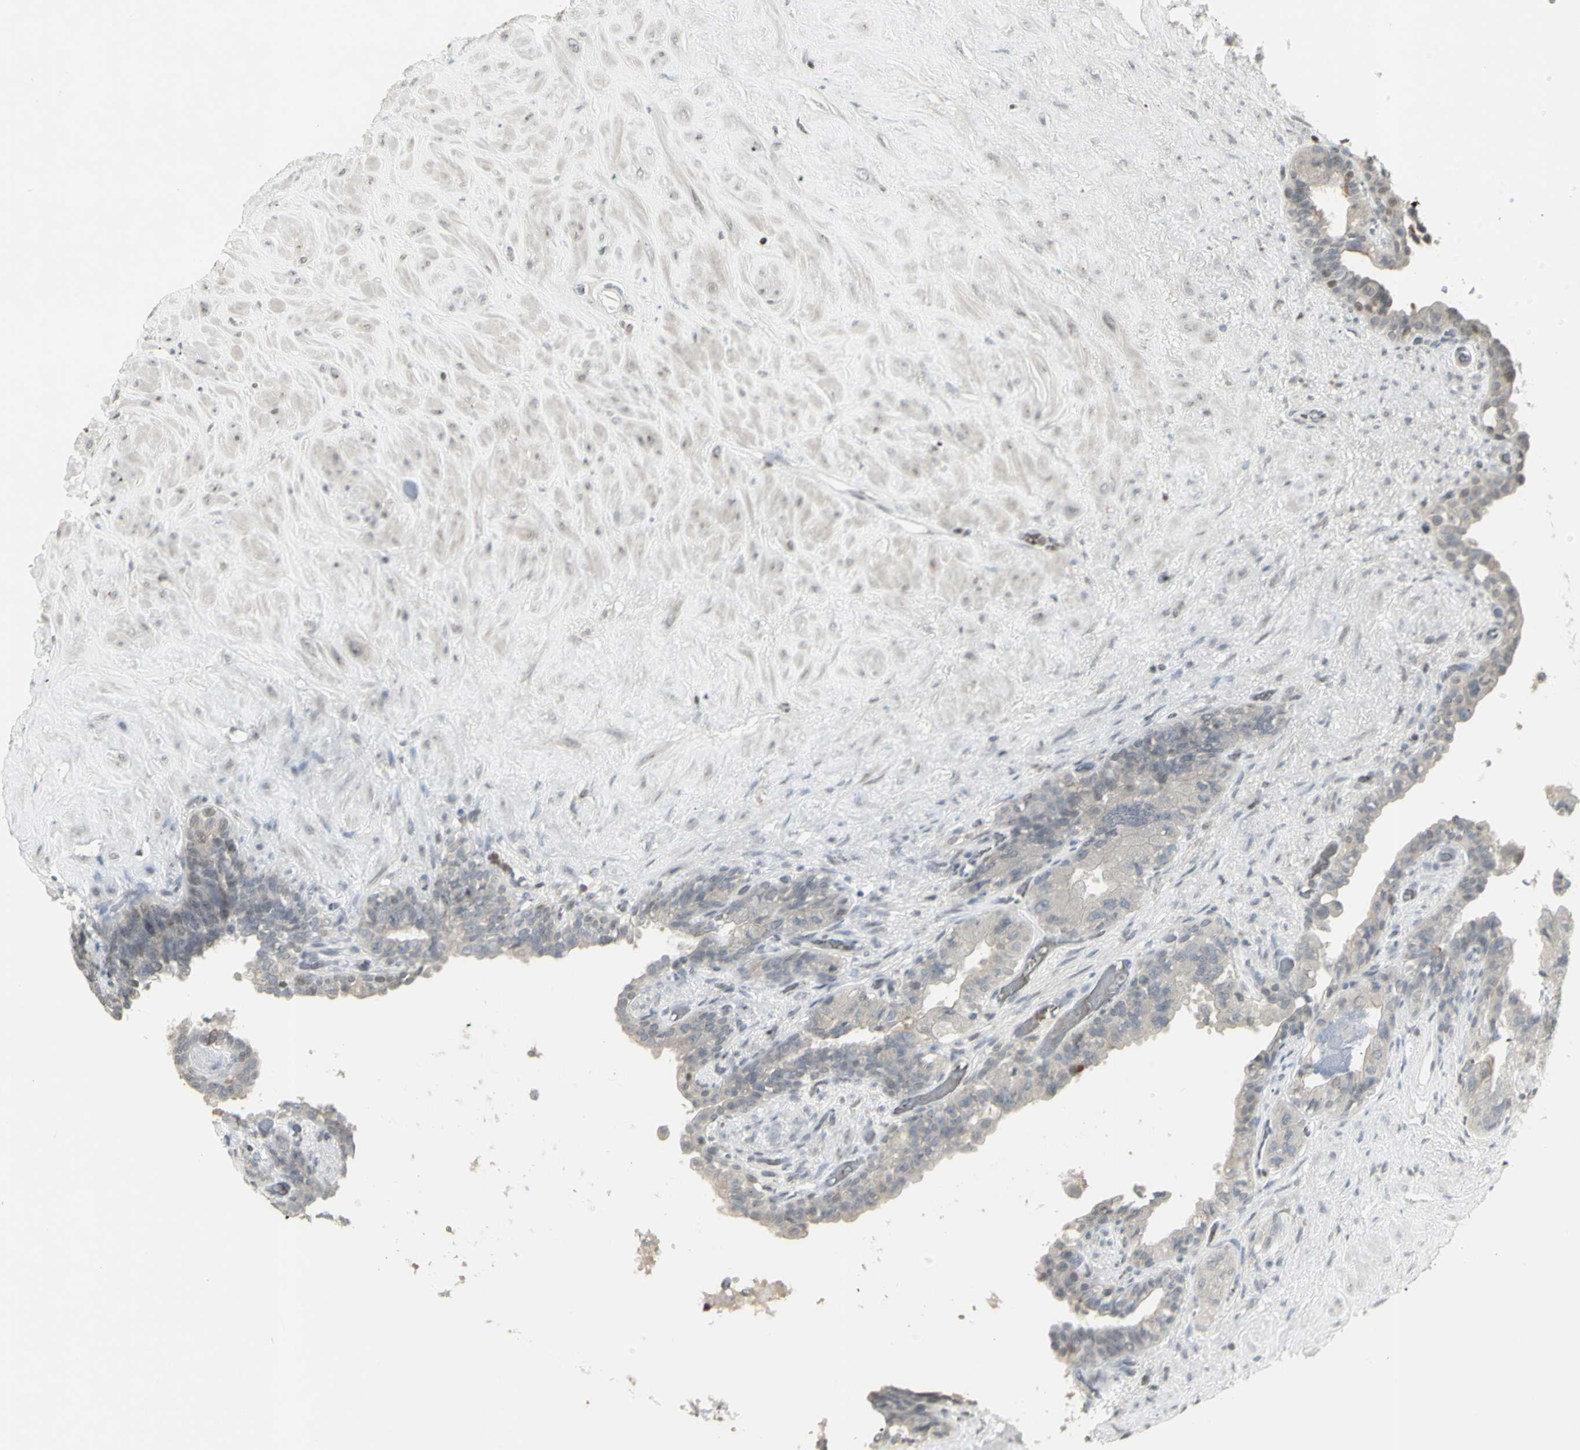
{"staining": {"intensity": "weak", "quantity": "<25%", "location": "cytoplasmic/membranous"}, "tissue": "seminal vesicle", "cell_type": "Glandular cells", "image_type": "normal", "snomed": [{"axis": "morphology", "description": "Normal tissue, NOS"}, {"axis": "topography", "description": "Seminal veicle"}], "caption": "This is a photomicrograph of immunohistochemistry staining of unremarkable seminal vesicle, which shows no staining in glandular cells.", "gene": "MUC5AC", "patient": {"sex": "male", "age": 63}}